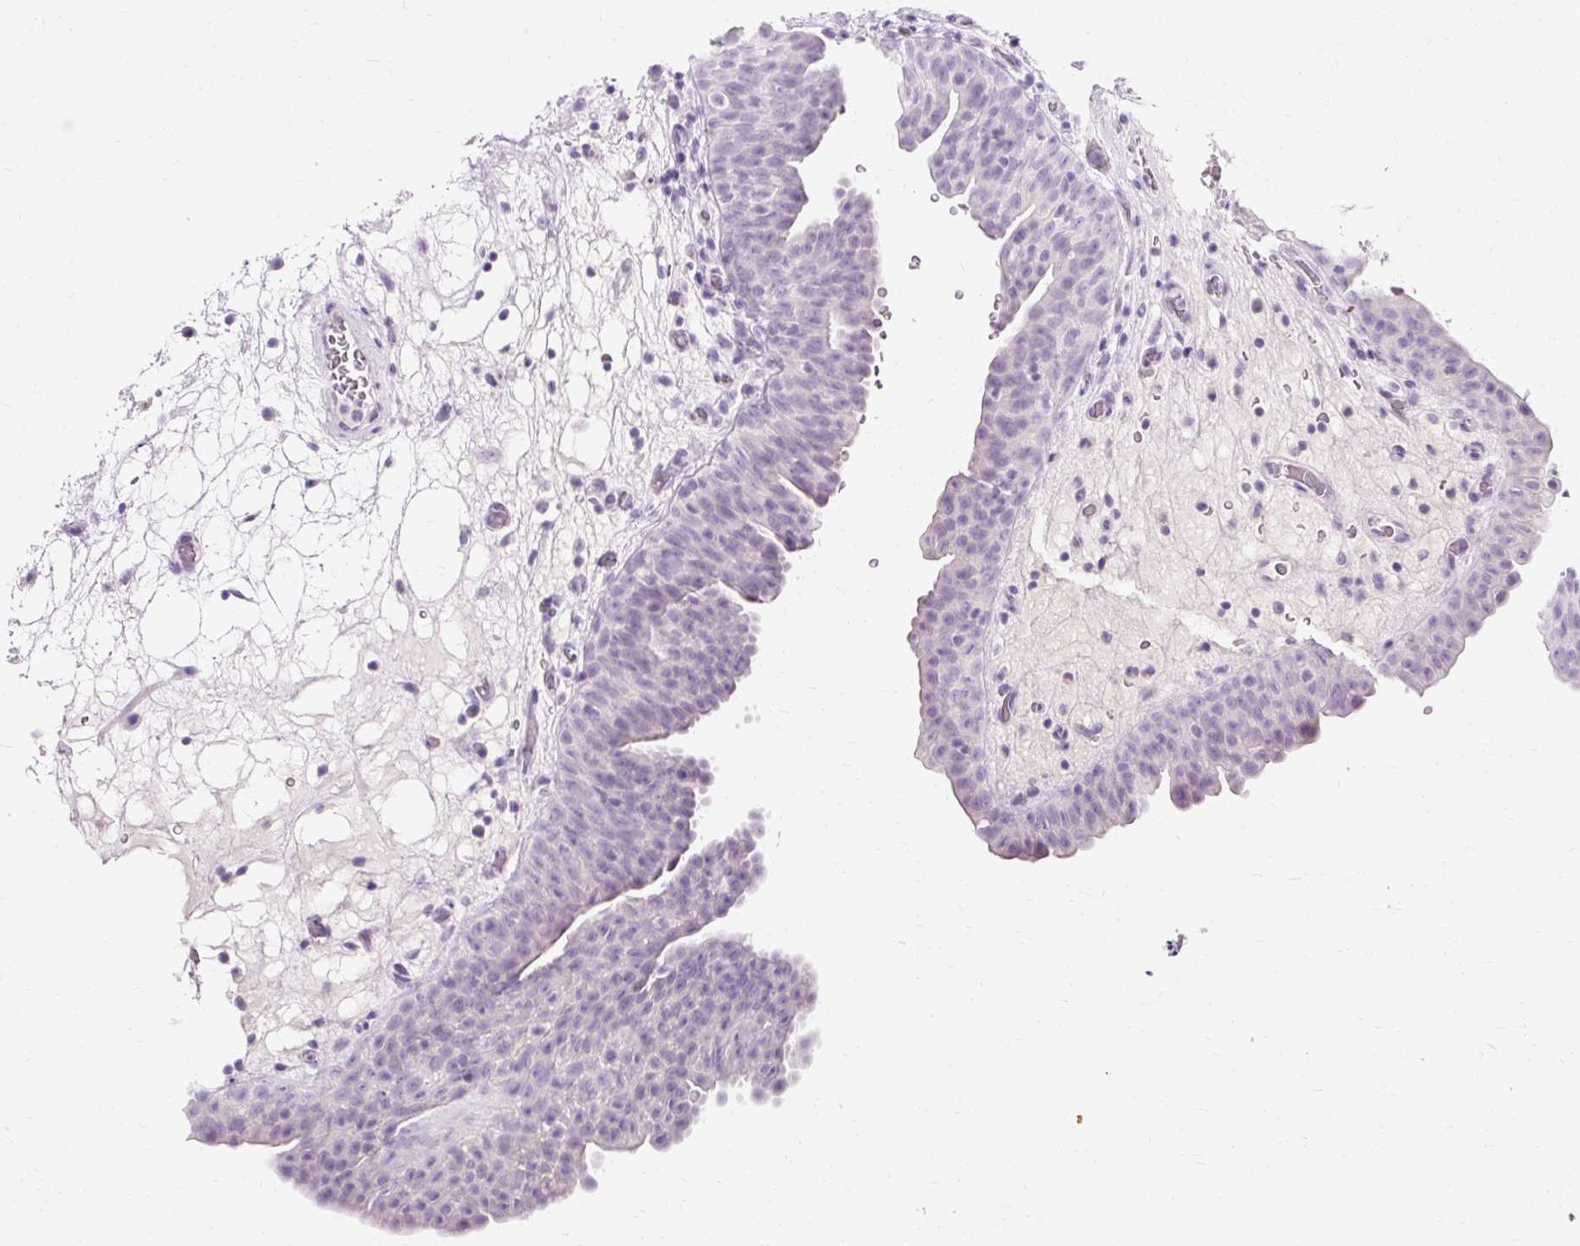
{"staining": {"intensity": "negative", "quantity": "none", "location": "none"}, "tissue": "urinary bladder", "cell_type": "Urothelial cells", "image_type": "normal", "snomed": [{"axis": "morphology", "description": "Normal tissue, NOS"}, {"axis": "topography", "description": "Urinary bladder"}], "caption": "A high-resolution photomicrograph shows IHC staining of normal urinary bladder, which exhibits no significant positivity in urothelial cells.", "gene": "CLDN25", "patient": {"sex": "male", "age": 71}}